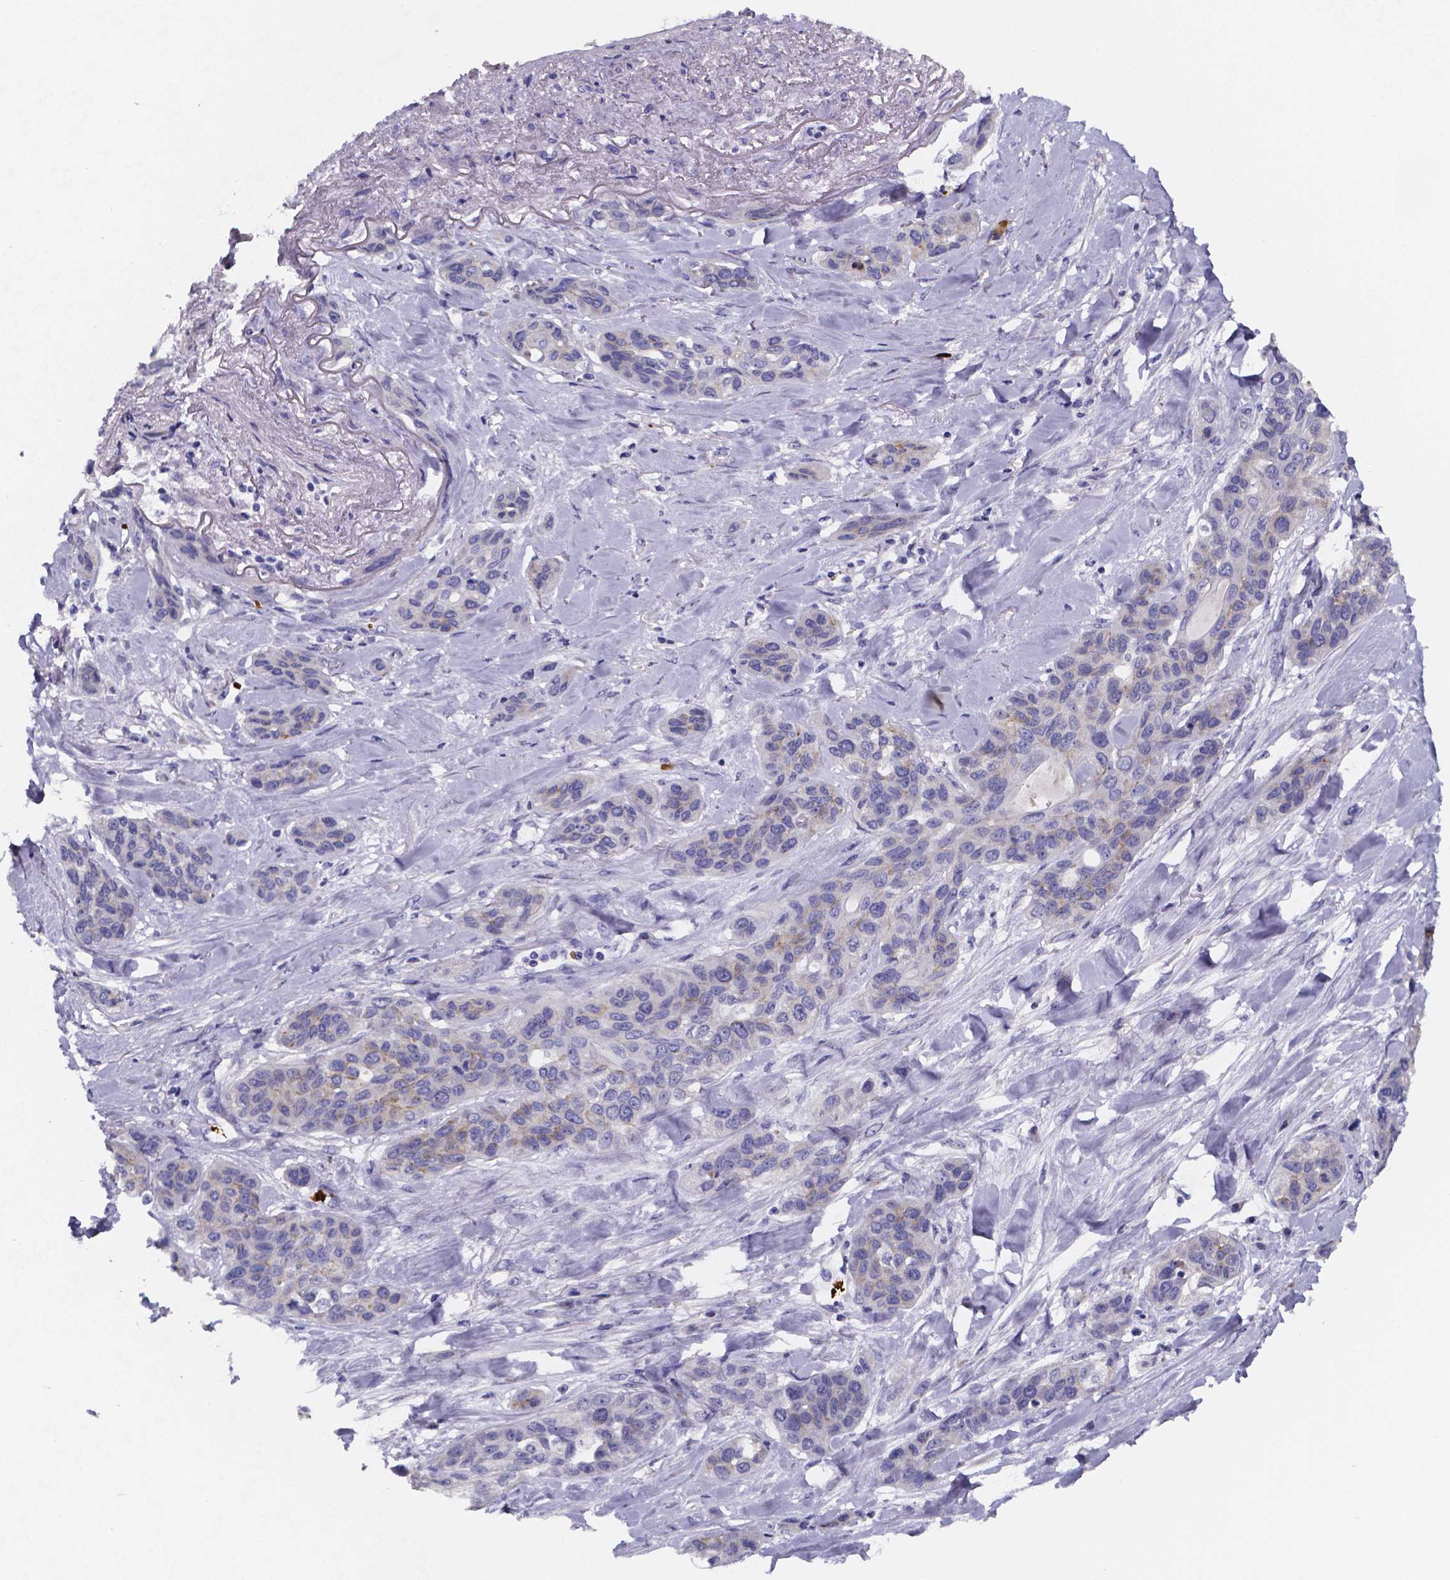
{"staining": {"intensity": "negative", "quantity": "none", "location": "none"}, "tissue": "lung cancer", "cell_type": "Tumor cells", "image_type": "cancer", "snomed": [{"axis": "morphology", "description": "Squamous cell carcinoma, NOS"}, {"axis": "topography", "description": "Lung"}], "caption": "Protein analysis of squamous cell carcinoma (lung) displays no significant staining in tumor cells.", "gene": "GABRA3", "patient": {"sex": "female", "age": 70}}